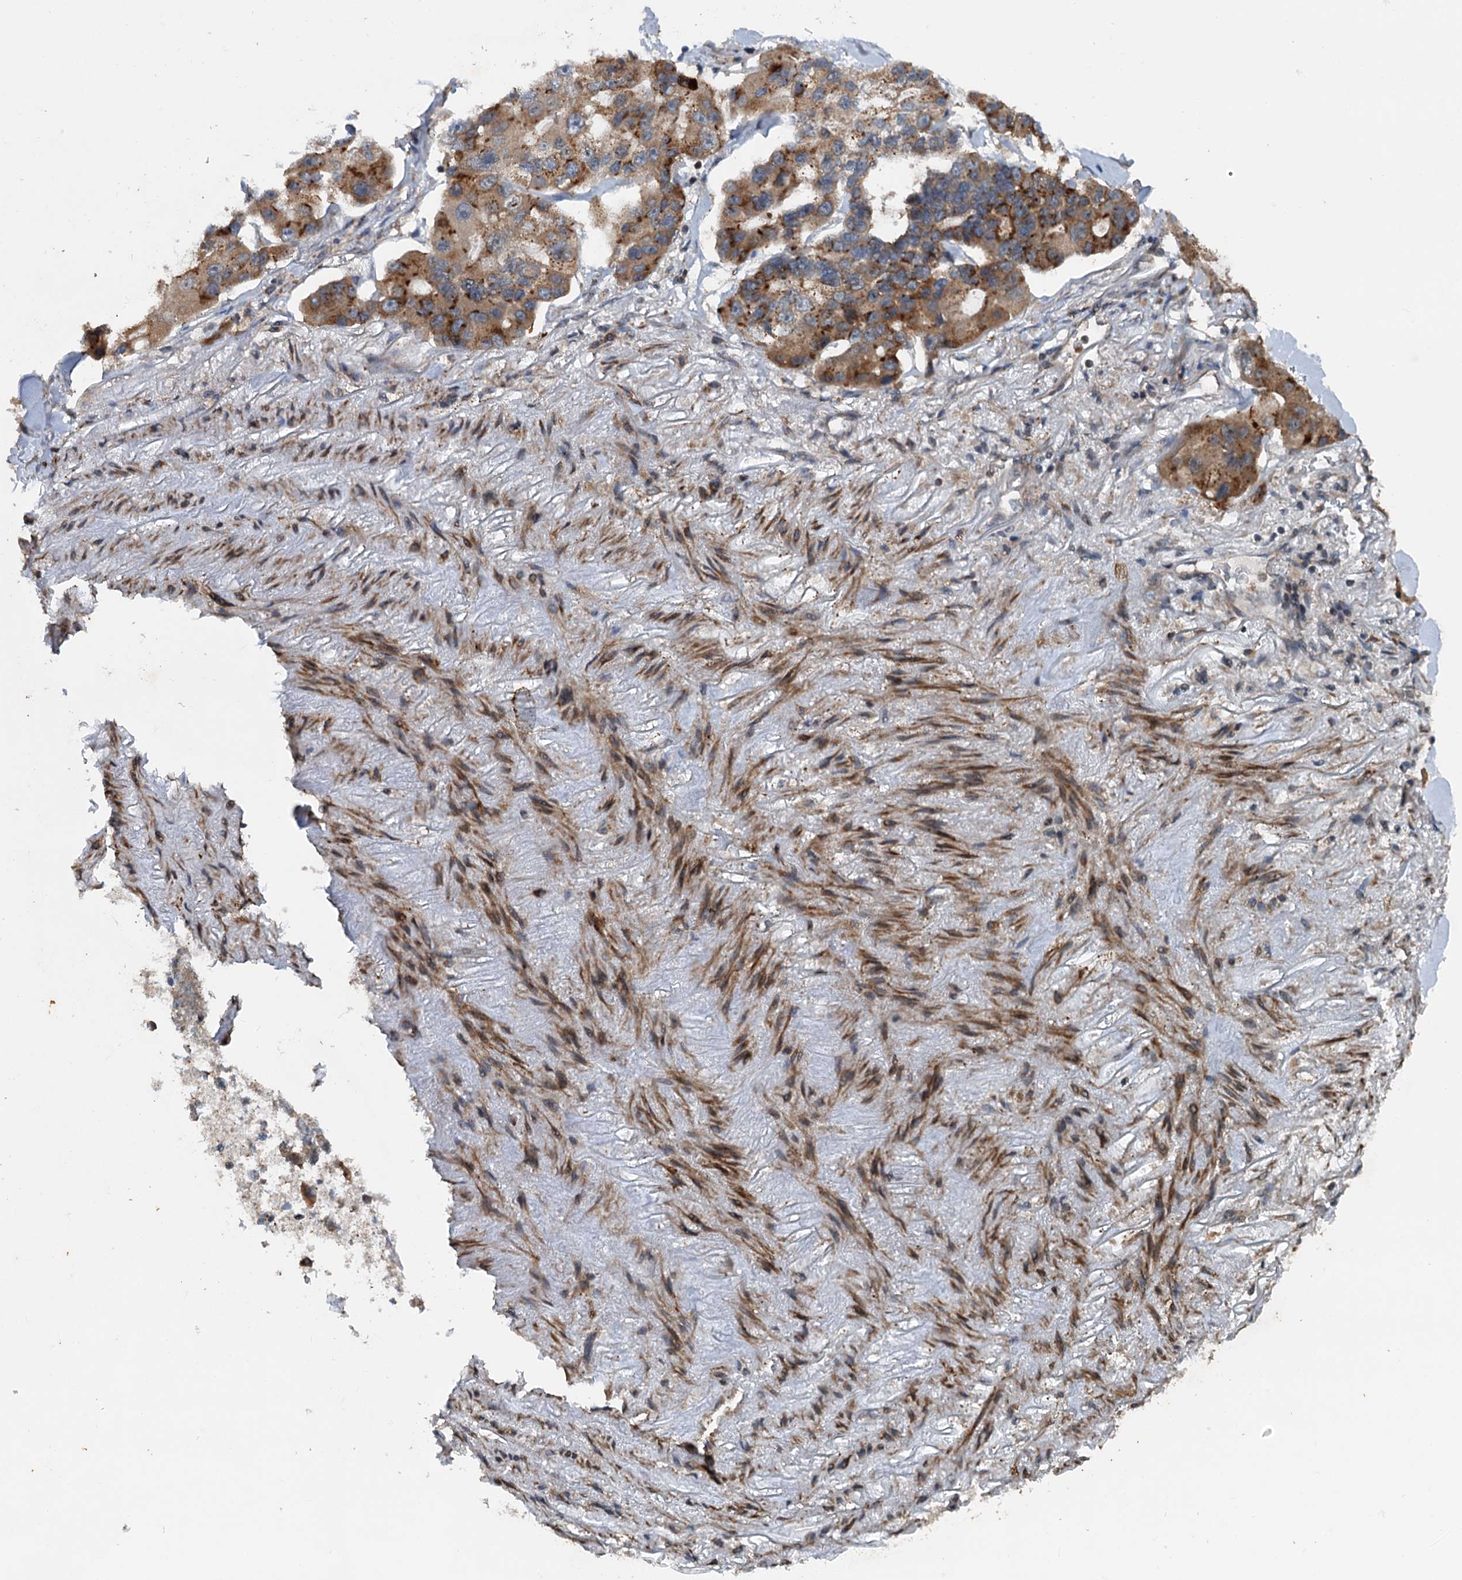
{"staining": {"intensity": "strong", "quantity": ">75%", "location": "cytoplasmic/membranous"}, "tissue": "lung cancer", "cell_type": "Tumor cells", "image_type": "cancer", "snomed": [{"axis": "morphology", "description": "Adenocarcinoma, NOS"}, {"axis": "topography", "description": "Lung"}], "caption": "Strong cytoplasmic/membranous protein staining is seen in approximately >75% of tumor cells in adenocarcinoma (lung). (Brightfield microscopy of DAB IHC at high magnification).", "gene": "TEDC1", "patient": {"sex": "female", "age": 54}}